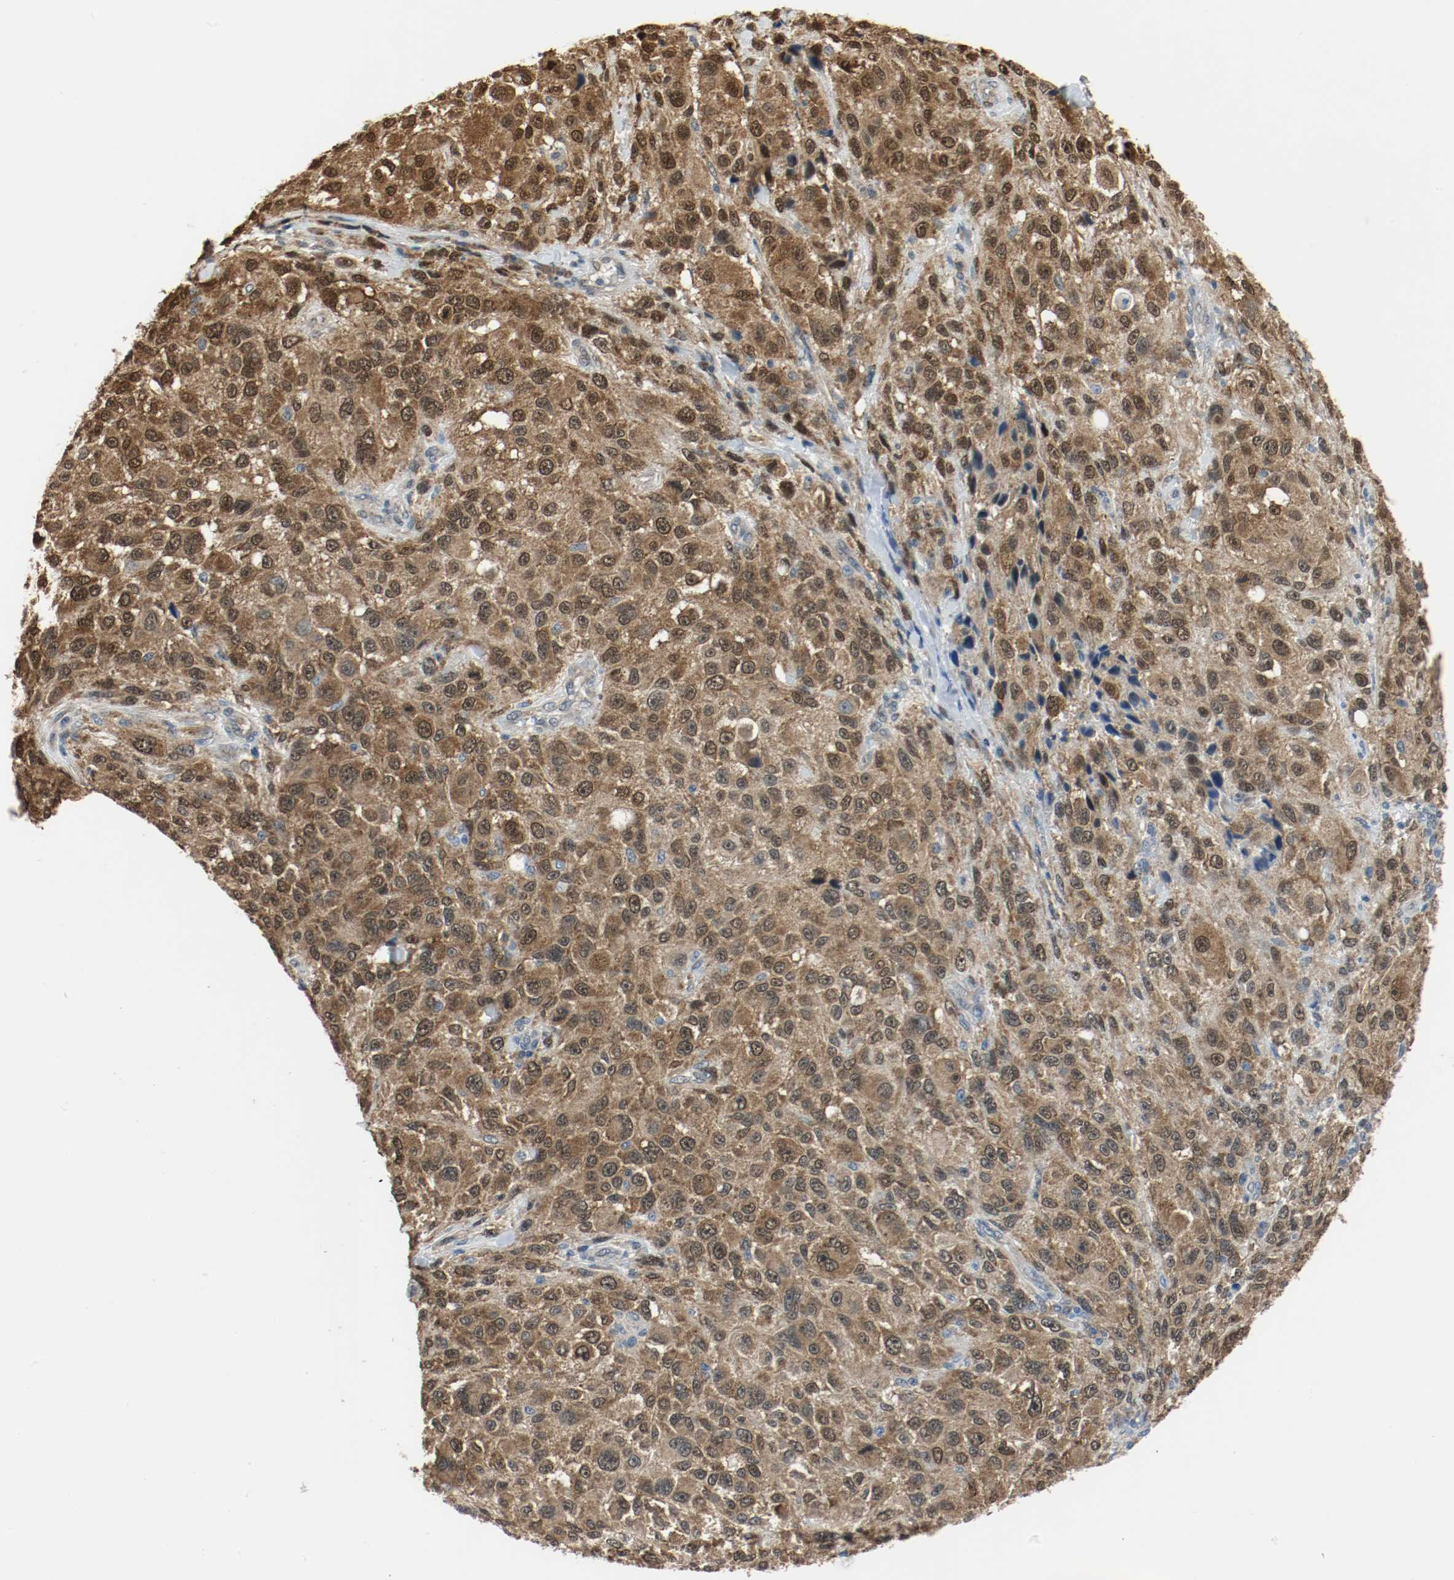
{"staining": {"intensity": "strong", "quantity": ">75%", "location": "cytoplasmic/membranous,nuclear"}, "tissue": "melanoma", "cell_type": "Tumor cells", "image_type": "cancer", "snomed": [{"axis": "morphology", "description": "Necrosis, NOS"}, {"axis": "morphology", "description": "Malignant melanoma, NOS"}, {"axis": "topography", "description": "Skin"}], "caption": "Immunohistochemistry (IHC) of melanoma shows high levels of strong cytoplasmic/membranous and nuclear staining in approximately >75% of tumor cells.", "gene": "PPME1", "patient": {"sex": "female", "age": 87}}